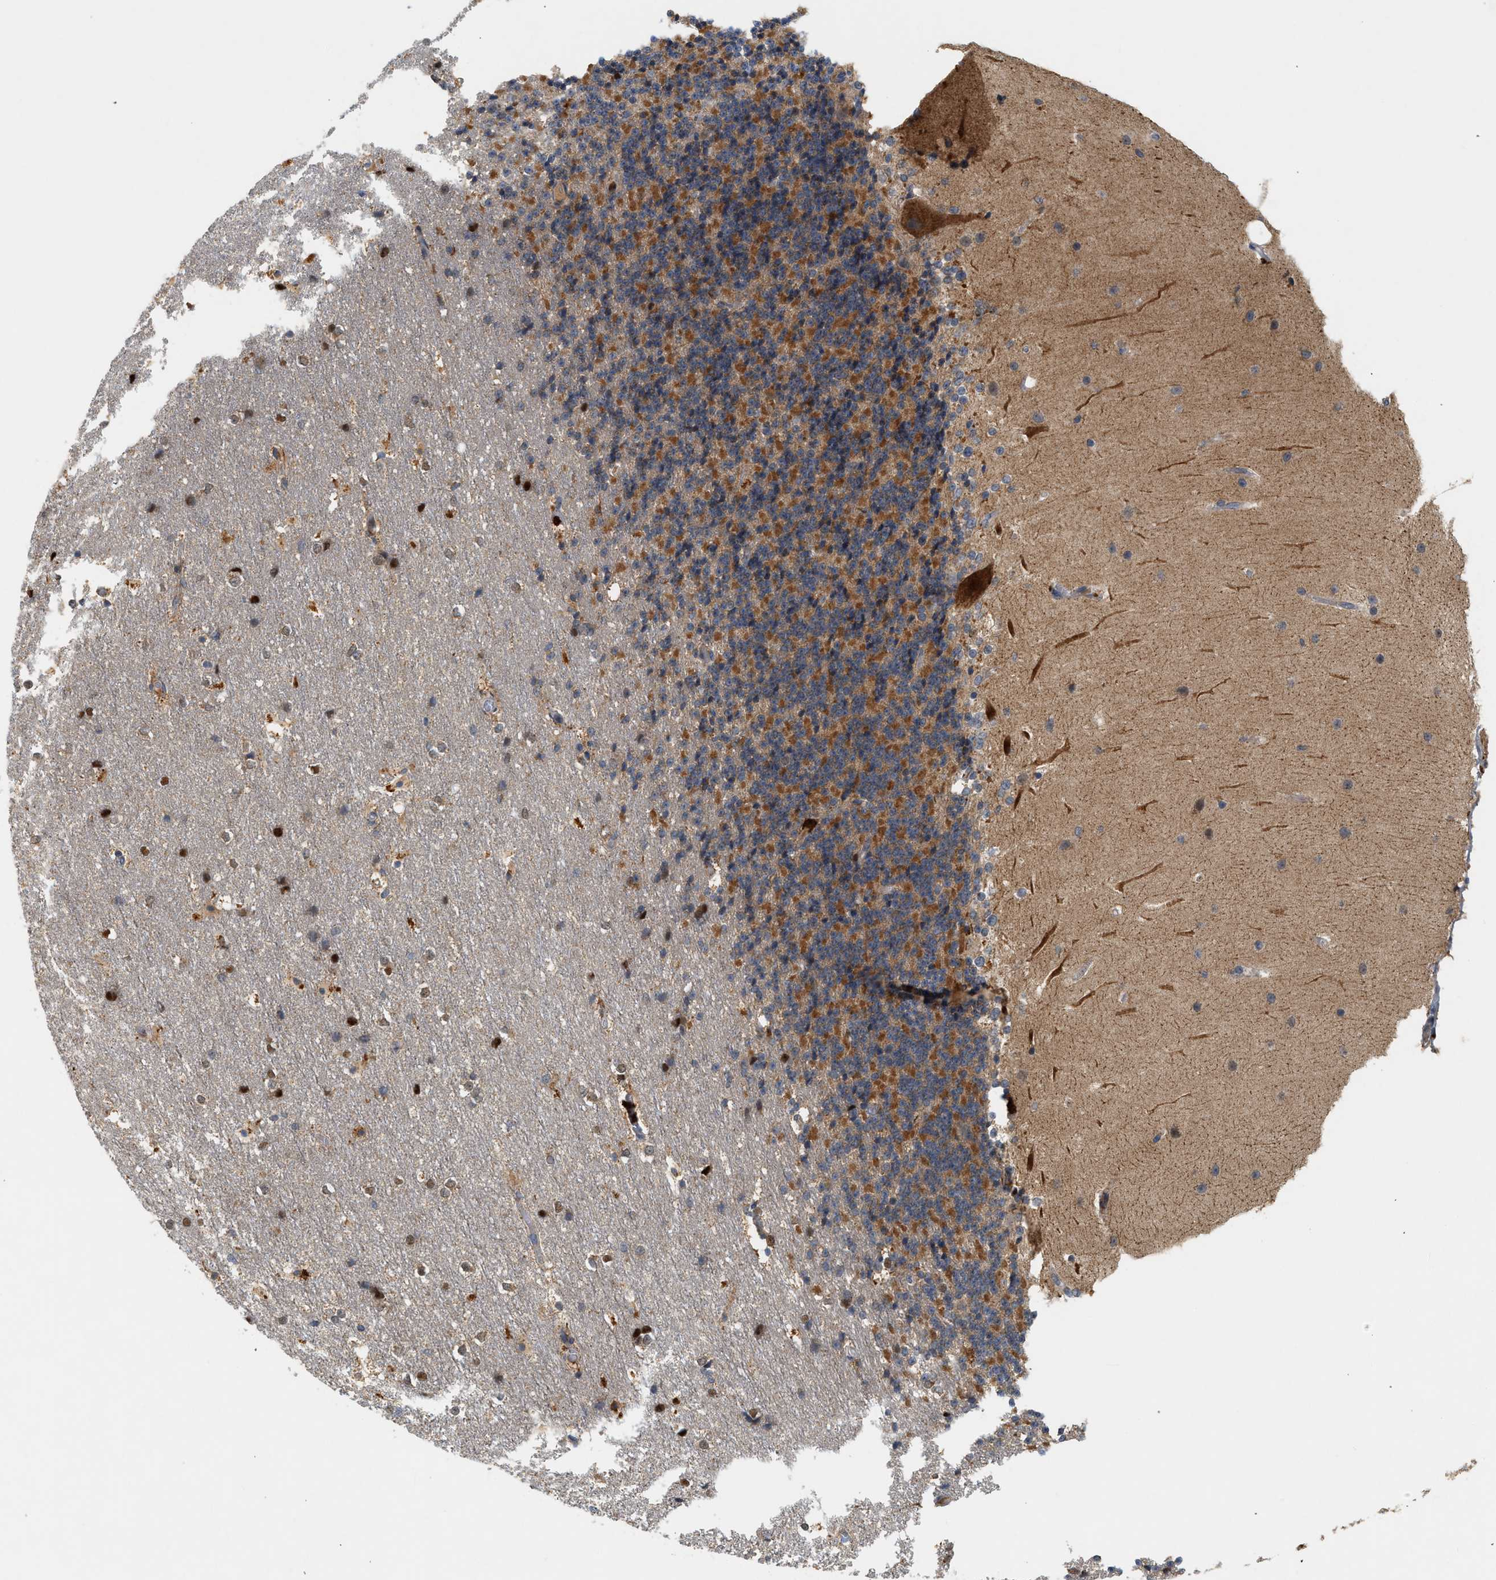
{"staining": {"intensity": "strong", "quantity": "25%-75%", "location": "cytoplasmic/membranous"}, "tissue": "cerebellum", "cell_type": "Cells in granular layer", "image_type": "normal", "snomed": [{"axis": "morphology", "description": "Normal tissue, NOS"}, {"axis": "topography", "description": "Cerebellum"}], "caption": "DAB immunohistochemical staining of benign cerebellum demonstrates strong cytoplasmic/membranous protein positivity in about 25%-75% of cells in granular layer. (DAB IHC with brightfield microscopy, high magnification).", "gene": "MCU", "patient": {"sex": "female", "age": 19}}